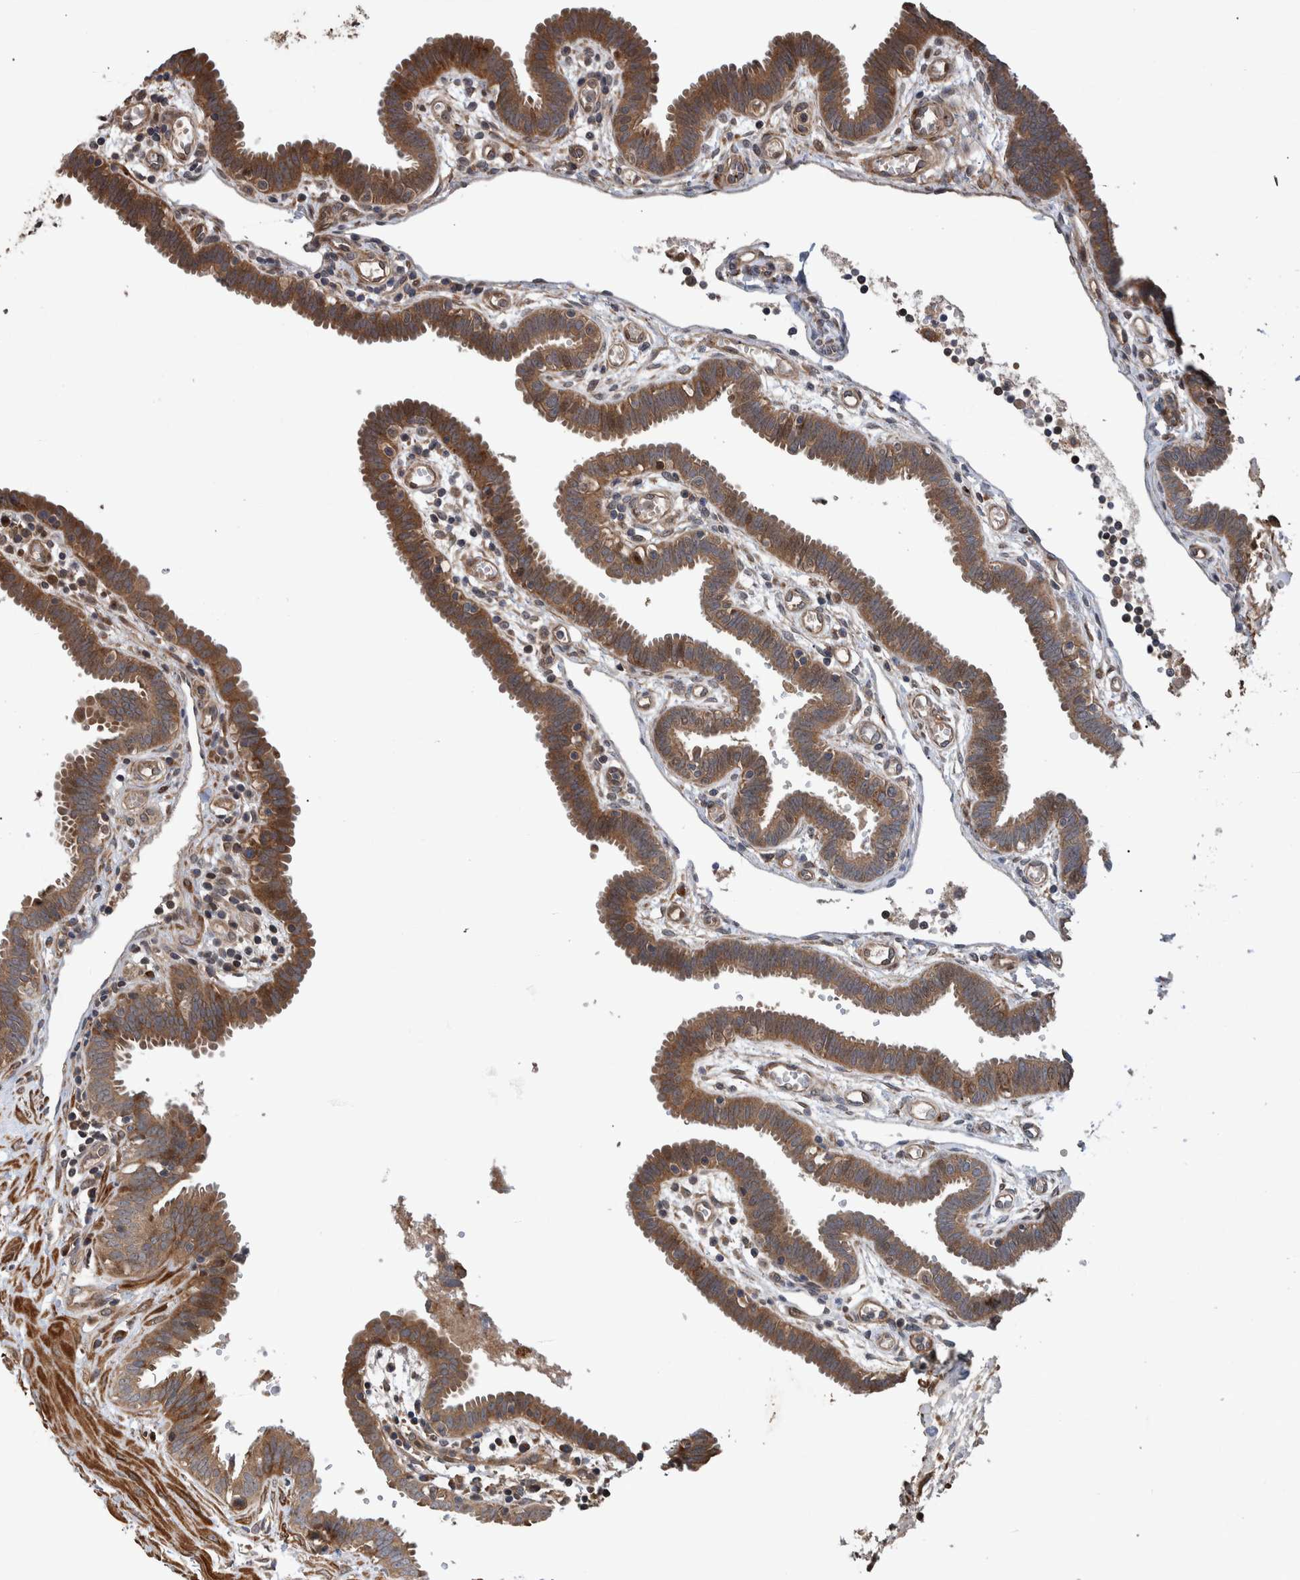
{"staining": {"intensity": "moderate", "quantity": ">75%", "location": "cytoplasmic/membranous"}, "tissue": "fallopian tube", "cell_type": "Glandular cells", "image_type": "normal", "snomed": [{"axis": "morphology", "description": "Normal tissue, NOS"}, {"axis": "topography", "description": "Fallopian tube"}, {"axis": "topography", "description": "Placenta"}], "caption": "Immunohistochemistry (DAB) staining of unremarkable fallopian tube reveals moderate cytoplasmic/membranous protein expression in approximately >75% of glandular cells. (Stains: DAB in brown, nuclei in blue, Microscopy: brightfield microscopy at high magnification).", "gene": "B3GNTL1", "patient": {"sex": "female", "age": 32}}